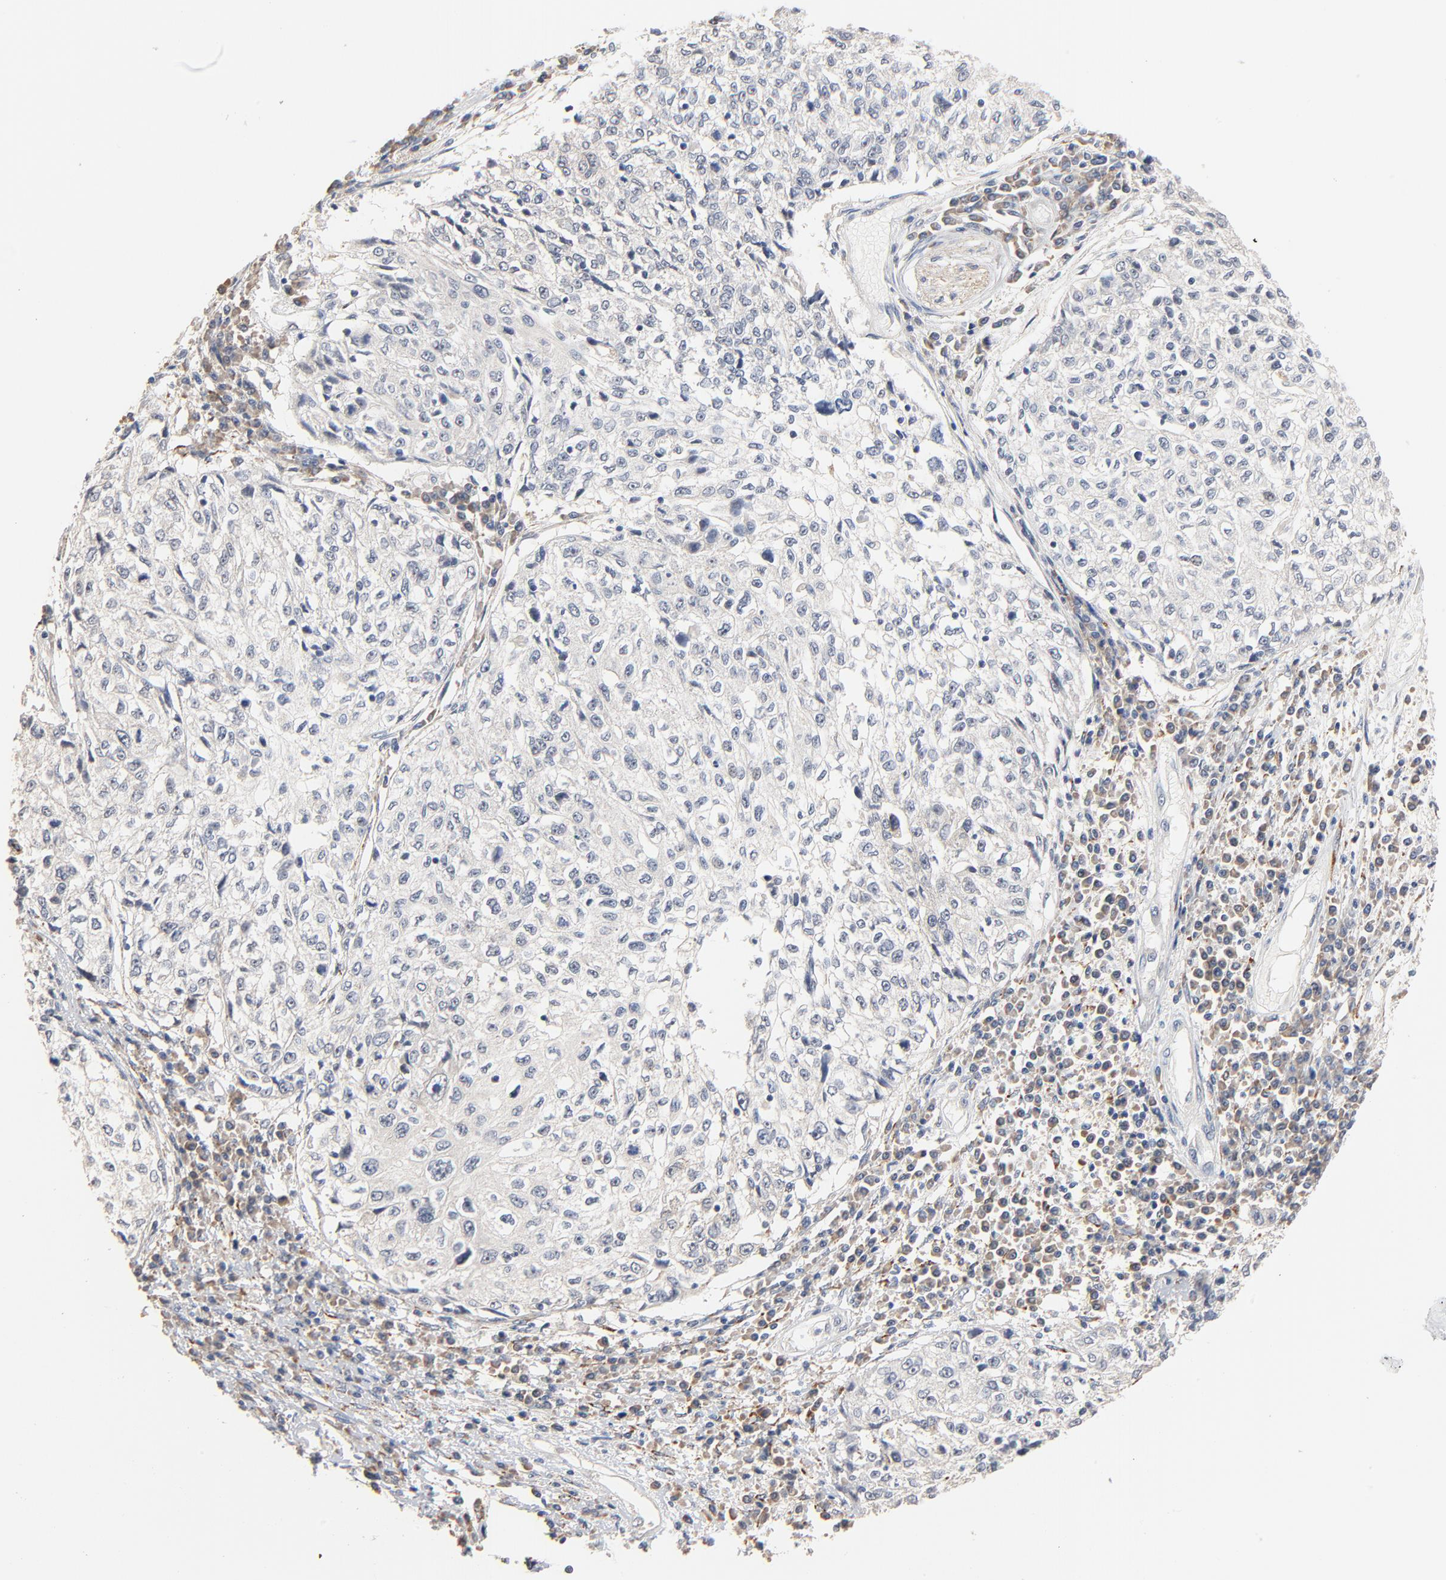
{"staining": {"intensity": "negative", "quantity": "none", "location": "none"}, "tissue": "cervical cancer", "cell_type": "Tumor cells", "image_type": "cancer", "snomed": [{"axis": "morphology", "description": "Squamous cell carcinoma, NOS"}, {"axis": "topography", "description": "Cervix"}], "caption": "This is an IHC image of human squamous cell carcinoma (cervical). There is no staining in tumor cells.", "gene": "ZDHHC8", "patient": {"sex": "female", "age": 57}}